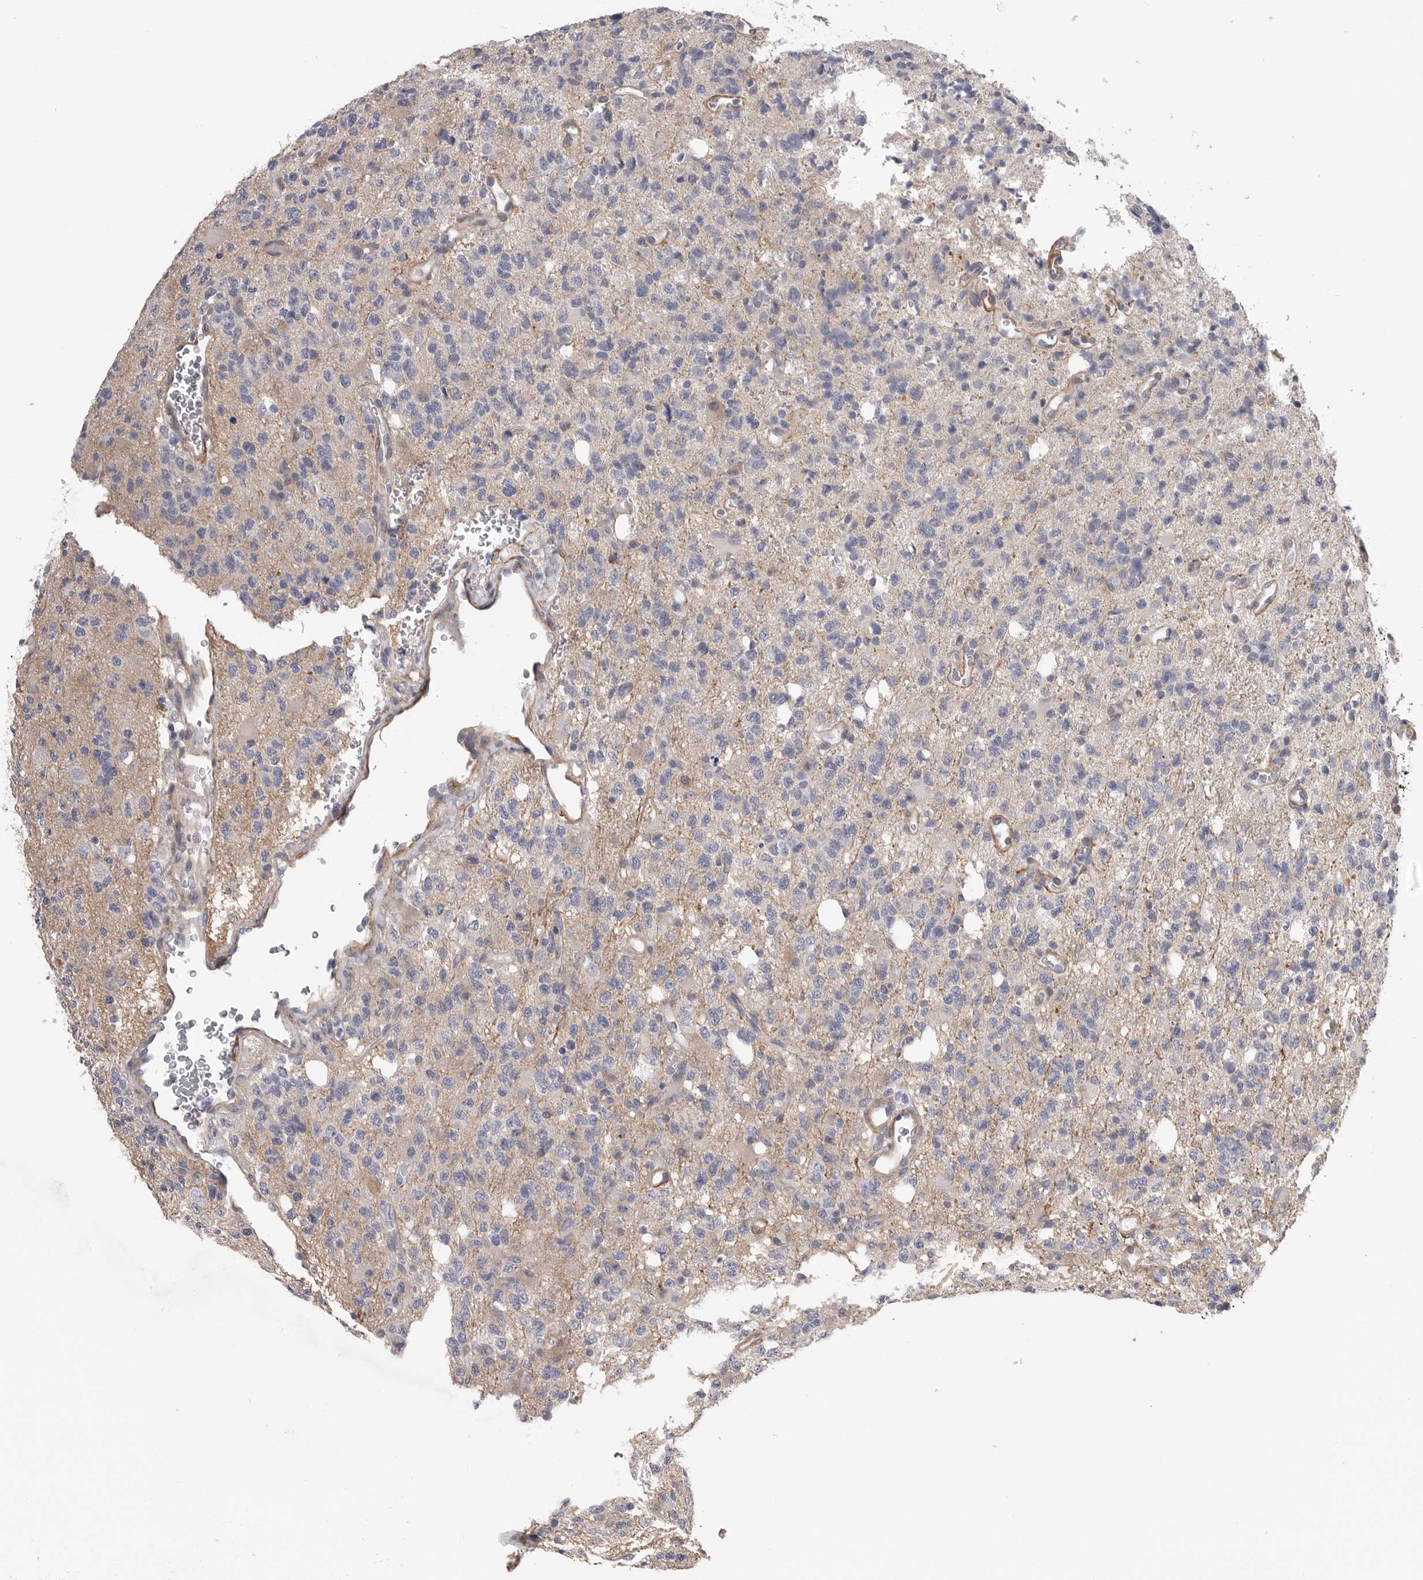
{"staining": {"intensity": "negative", "quantity": "none", "location": "none"}, "tissue": "glioma", "cell_type": "Tumor cells", "image_type": "cancer", "snomed": [{"axis": "morphology", "description": "Glioma, malignant, High grade"}, {"axis": "topography", "description": "Brain"}], "caption": "Immunohistochemical staining of glioma shows no significant expression in tumor cells. The staining was performed using DAB to visualize the protein expression in brown, while the nuclei were stained in blue with hematoxylin (Magnification: 20x).", "gene": "AKAP12", "patient": {"sex": "female", "age": 62}}